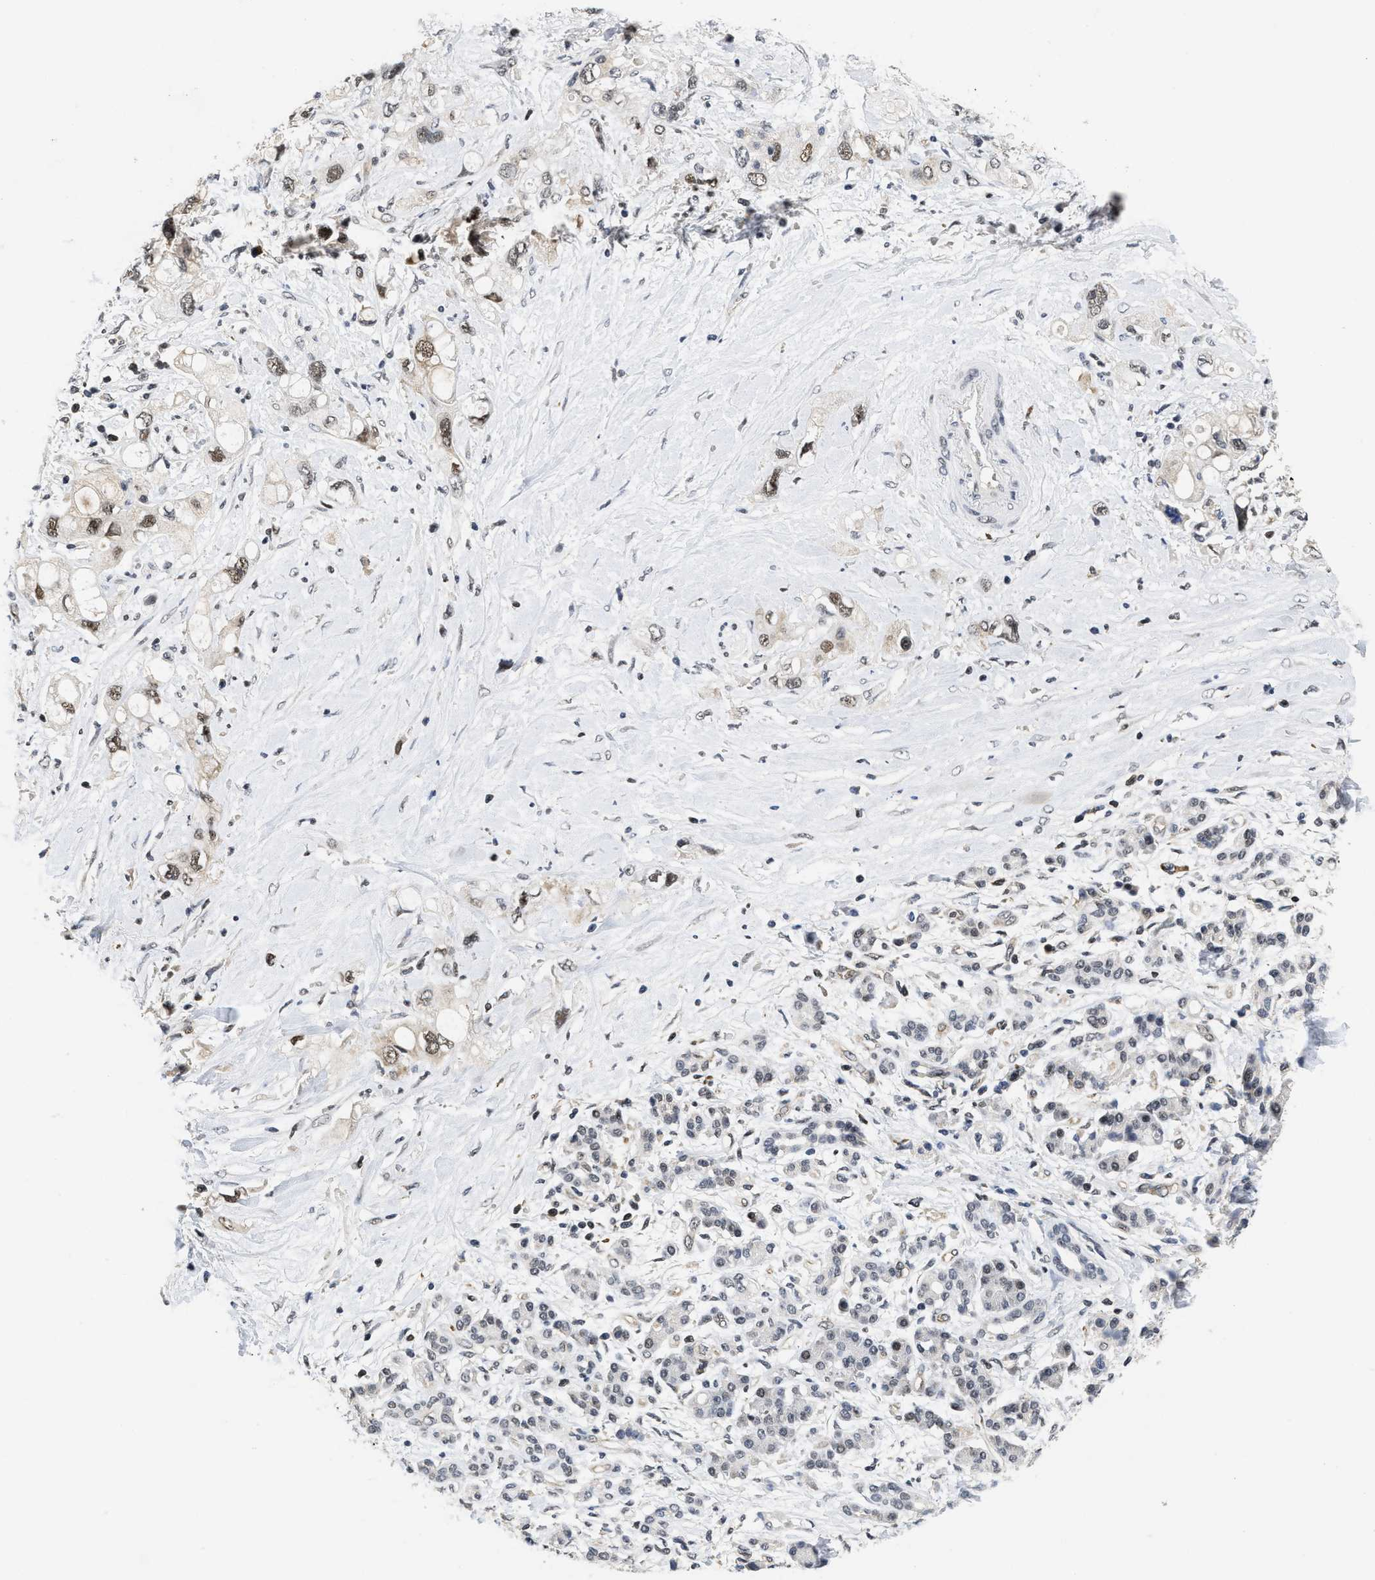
{"staining": {"intensity": "moderate", "quantity": ">75%", "location": "nuclear"}, "tissue": "pancreatic cancer", "cell_type": "Tumor cells", "image_type": "cancer", "snomed": [{"axis": "morphology", "description": "Adenocarcinoma, NOS"}, {"axis": "topography", "description": "Pancreas"}], "caption": "Immunohistochemistry (IHC) staining of pancreatic adenocarcinoma, which demonstrates medium levels of moderate nuclear expression in approximately >75% of tumor cells indicating moderate nuclear protein positivity. The staining was performed using DAB (3,3'-diaminobenzidine) (brown) for protein detection and nuclei were counterstained in hematoxylin (blue).", "gene": "HIF1A", "patient": {"sex": "female", "age": 56}}